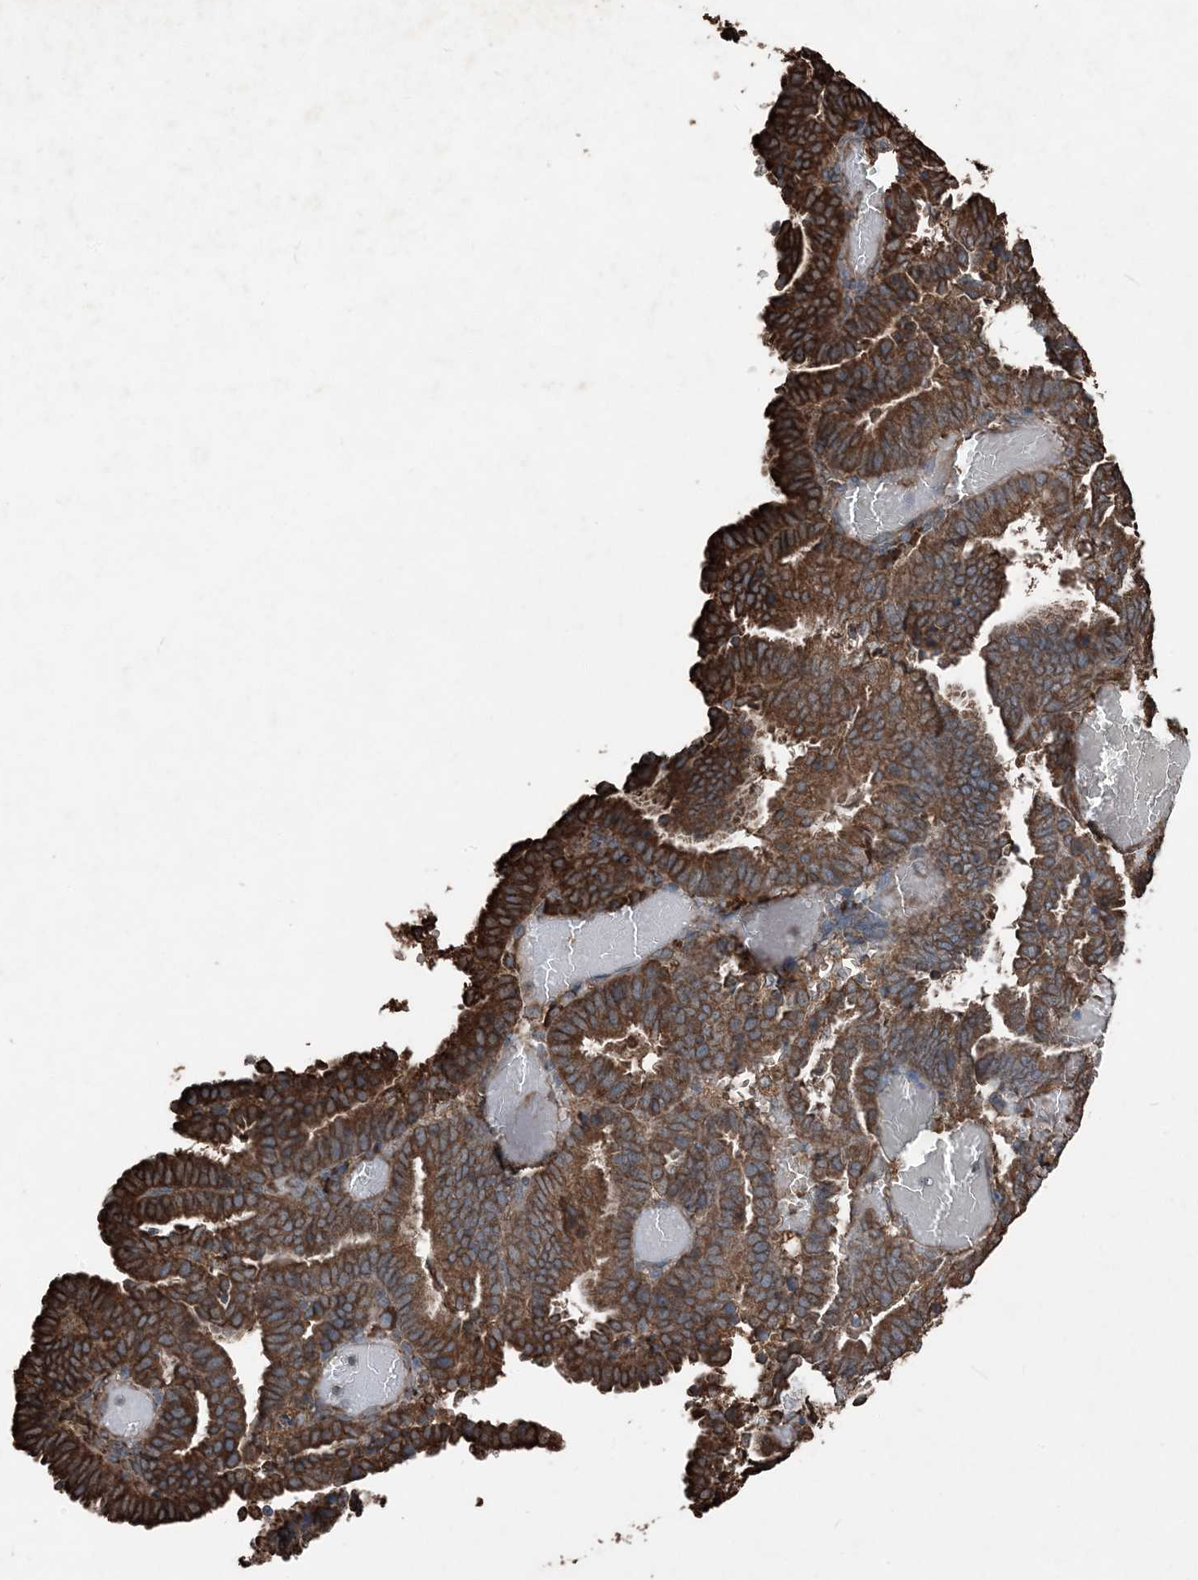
{"staining": {"intensity": "strong", "quantity": ">75%", "location": "cytoplasmic/membranous"}, "tissue": "endometrial cancer", "cell_type": "Tumor cells", "image_type": "cancer", "snomed": [{"axis": "morphology", "description": "Adenocarcinoma, NOS"}, {"axis": "topography", "description": "Uterus"}], "caption": "There is high levels of strong cytoplasmic/membranous positivity in tumor cells of endometrial cancer, as demonstrated by immunohistochemical staining (brown color).", "gene": "PDIA6", "patient": {"sex": "female", "age": 83}}